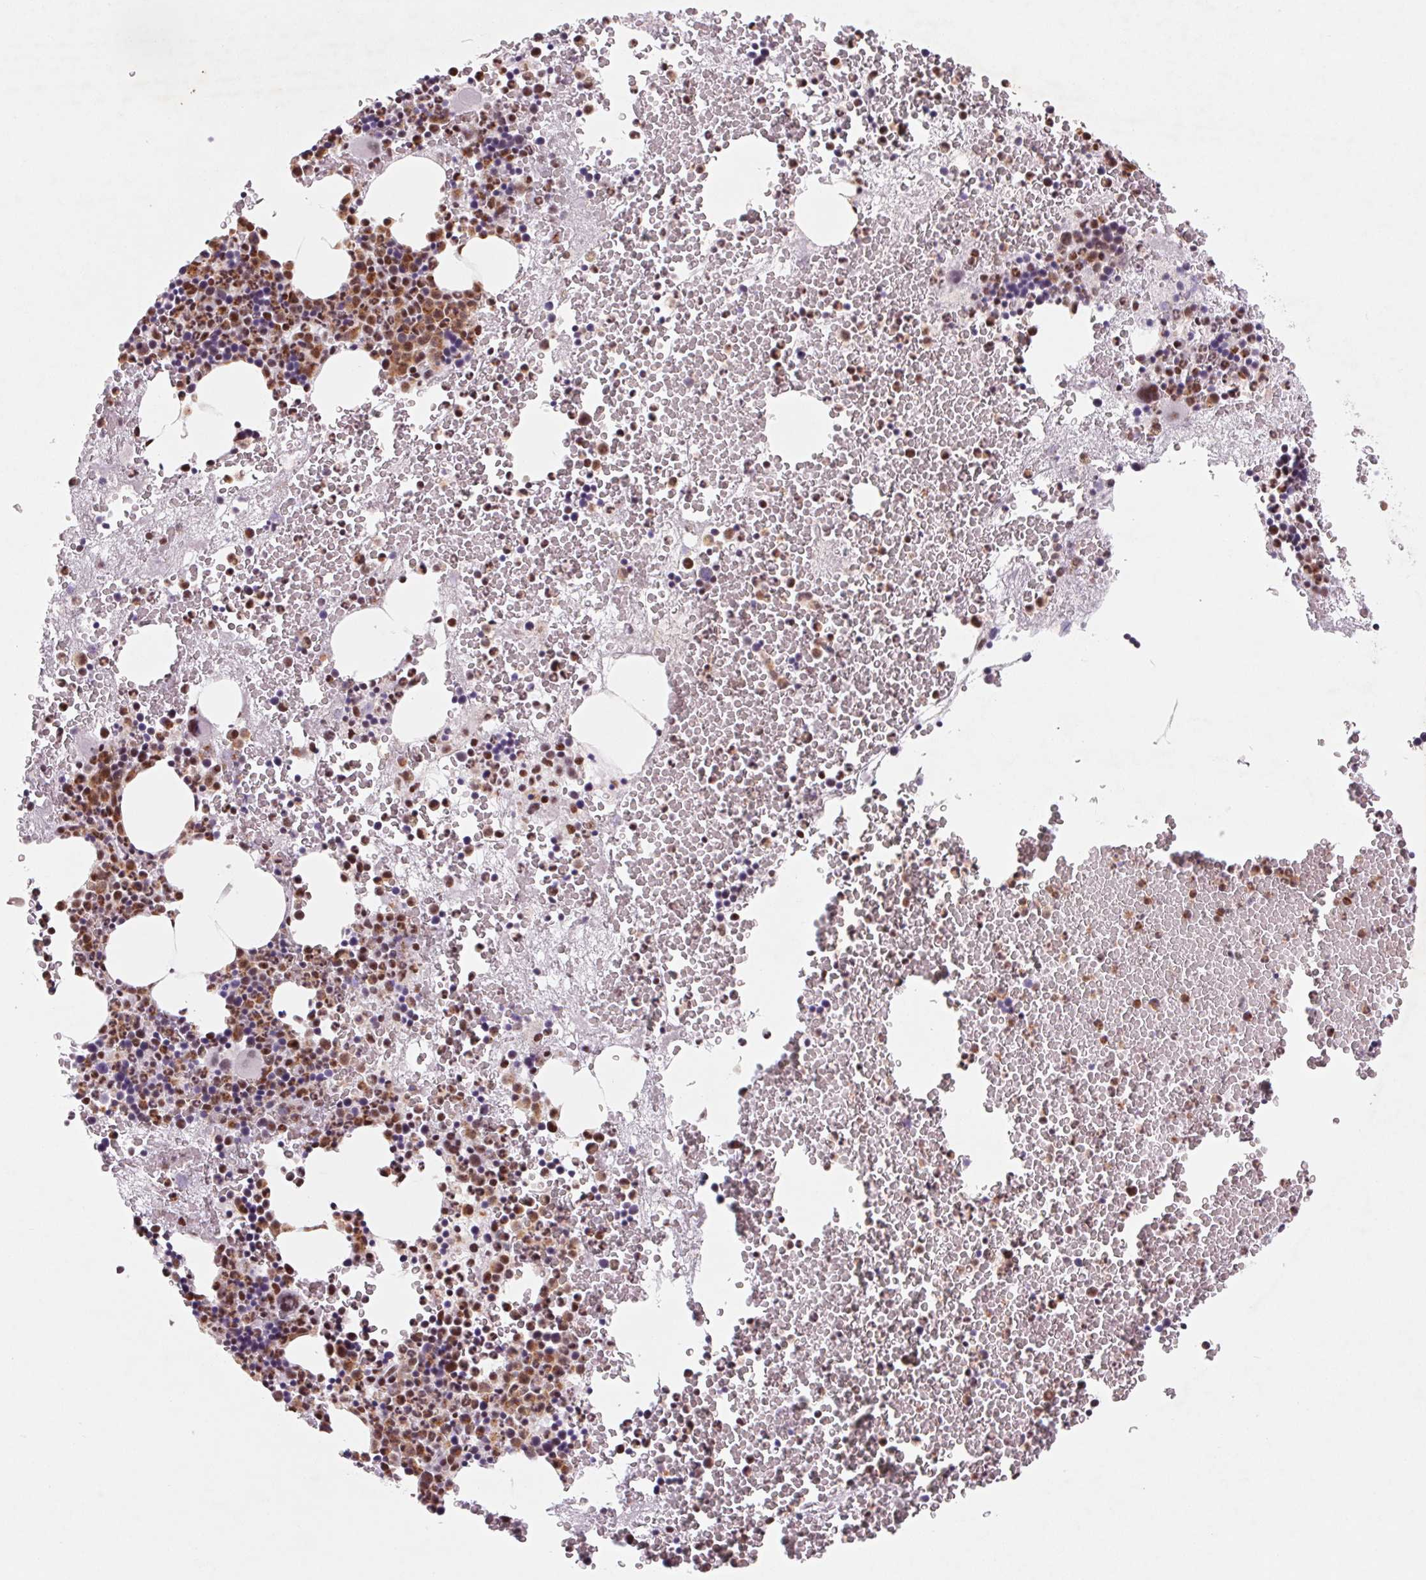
{"staining": {"intensity": "moderate", "quantity": "25%-75%", "location": "cytoplasmic/membranous,nuclear"}, "tissue": "bone marrow", "cell_type": "Hematopoietic cells", "image_type": "normal", "snomed": [{"axis": "morphology", "description": "Normal tissue, NOS"}, {"axis": "topography", "description": "Bone marrow"}], "caption": "DAB immunohistochemical staining of benign human bone marrow shows moderate cytoplasmic/membranous,nuclear protein staining in about 25%-75% of hematopoietic cells. (DAB IHC with brightfield microscopy, high magnification).", "gene": "DPPA5", "patient": {"sex": "male", "age": 44}}